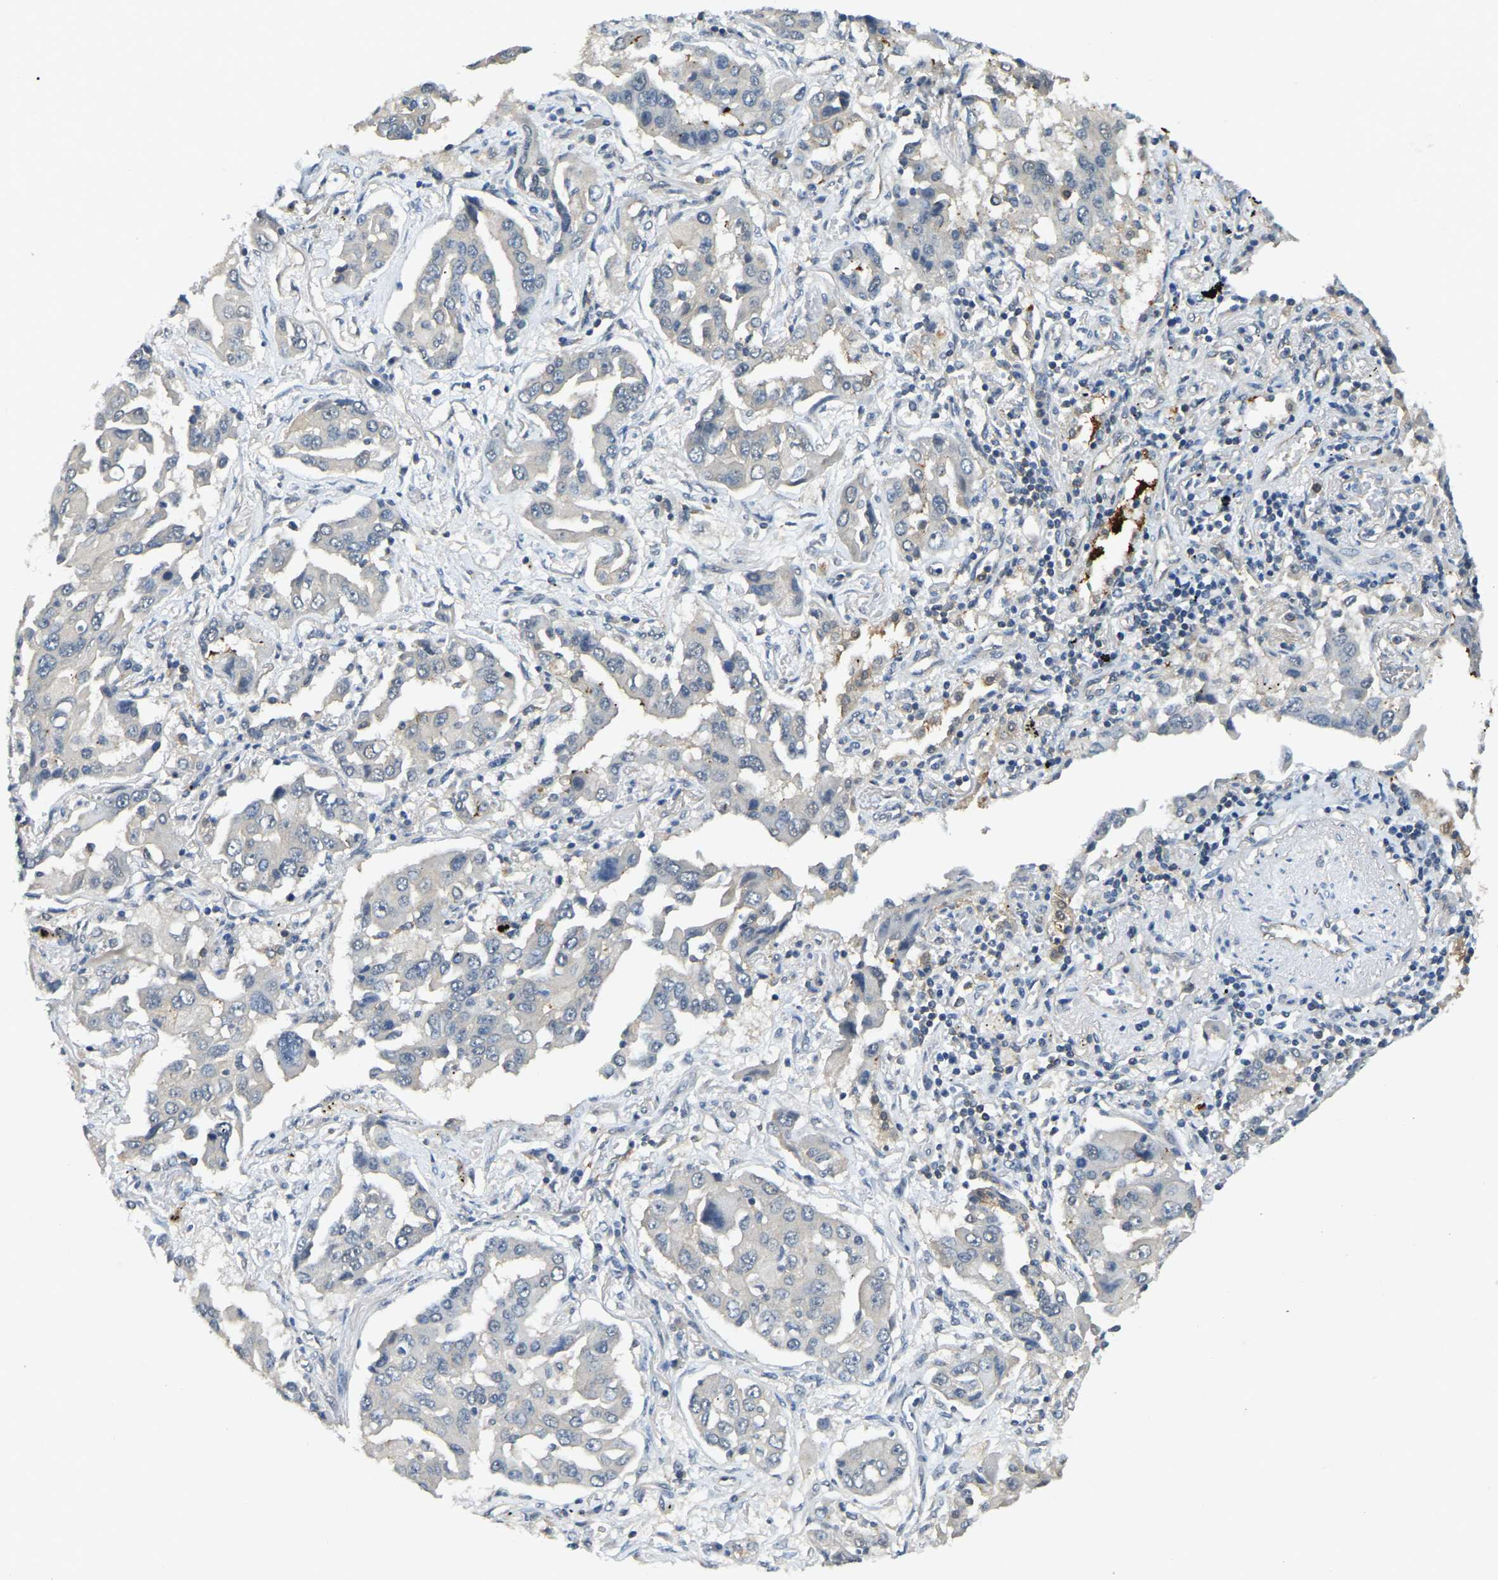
{"staining": {"intensity": "negative", "quantity": "none", "location": "none"}, "tissue": "lung cancer", "cell_type": "Tumor cells", "image_type": "cancer", "snomed": [{"axis": "morphology", "description": "Adenocarcinoma, NOS"}, {"axis": "topography", "description": "Lung"}], "caption": "Lung cancer (adenocarcinoma) was stained to show a protein in brown. There is no significant expression in tumor cells. (Stains: DAB immunohistochemistry with hematoxylin counter stain, Microscopy: brightfield microscopy at high magnification).", "gene": "AHNAK", "patient": {"sex": "female", "age": 65}}